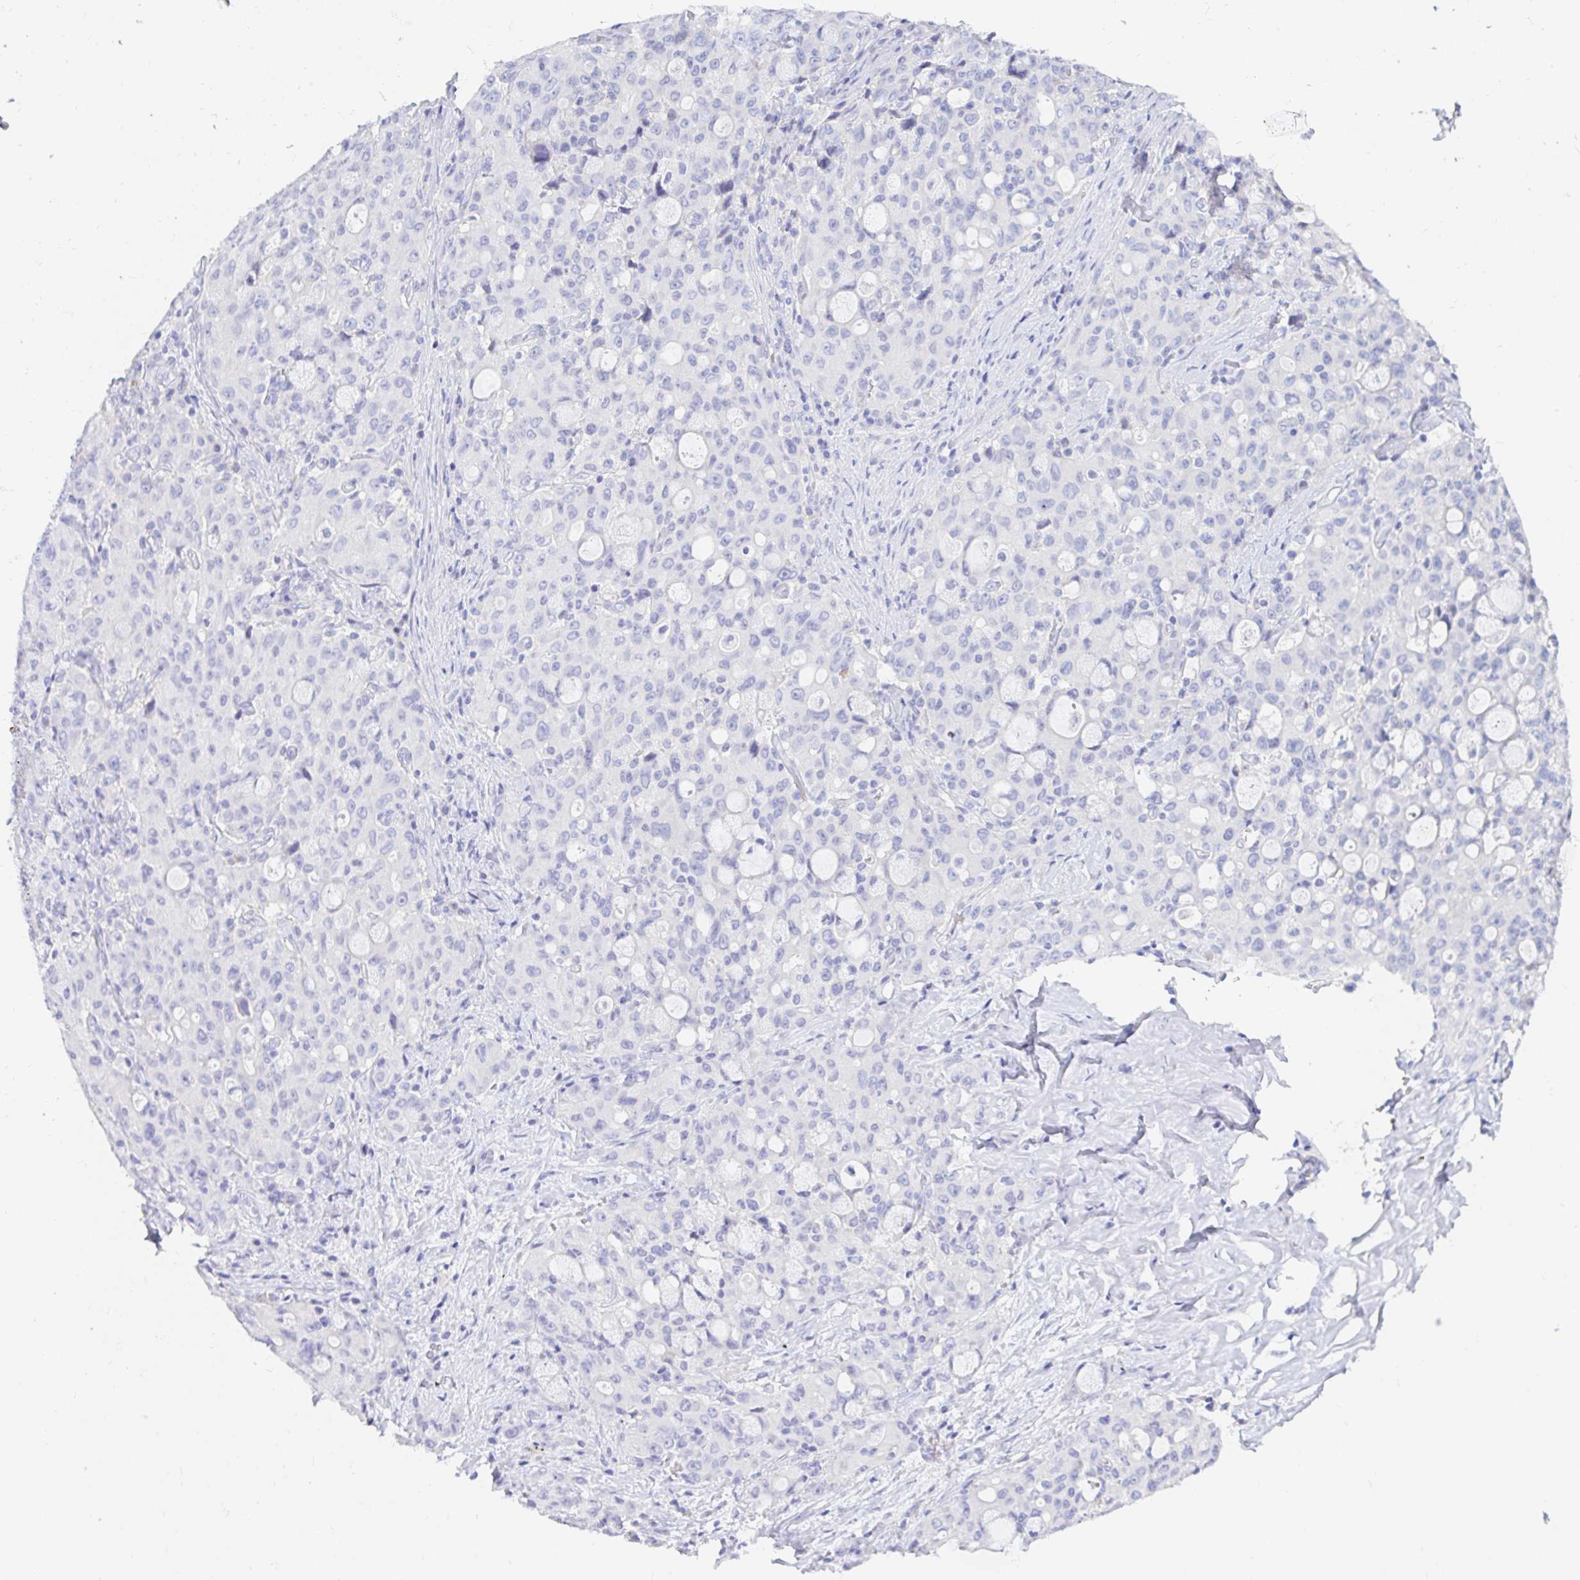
{"staining": {"intensity": "negative", "quantity": "none", "location": "none"}, "tissue": "lung cancer", "cell_type": "Tumor cells", "image_type": "cancer", "snomed": [{"axis": "morphology", "description": "Adenocarcinoma, NOS"}, {"axis": "topography", "description": "Lung"}], "caption": "High magnification brightfield microscopy of lung adenocarcinoma stained with DAB (3,3'-diaminobenzidine) (brown) and counterstained with hematoxylin (blue): tumor cells show no significant staining. (Stains: DAB immunohistochemistry with hematoxylin counter stain, Microscopy: brightfield microscopy at high magnification).", "gene": "NR2E1", "patient": {"sex": "female", "age": 44}}